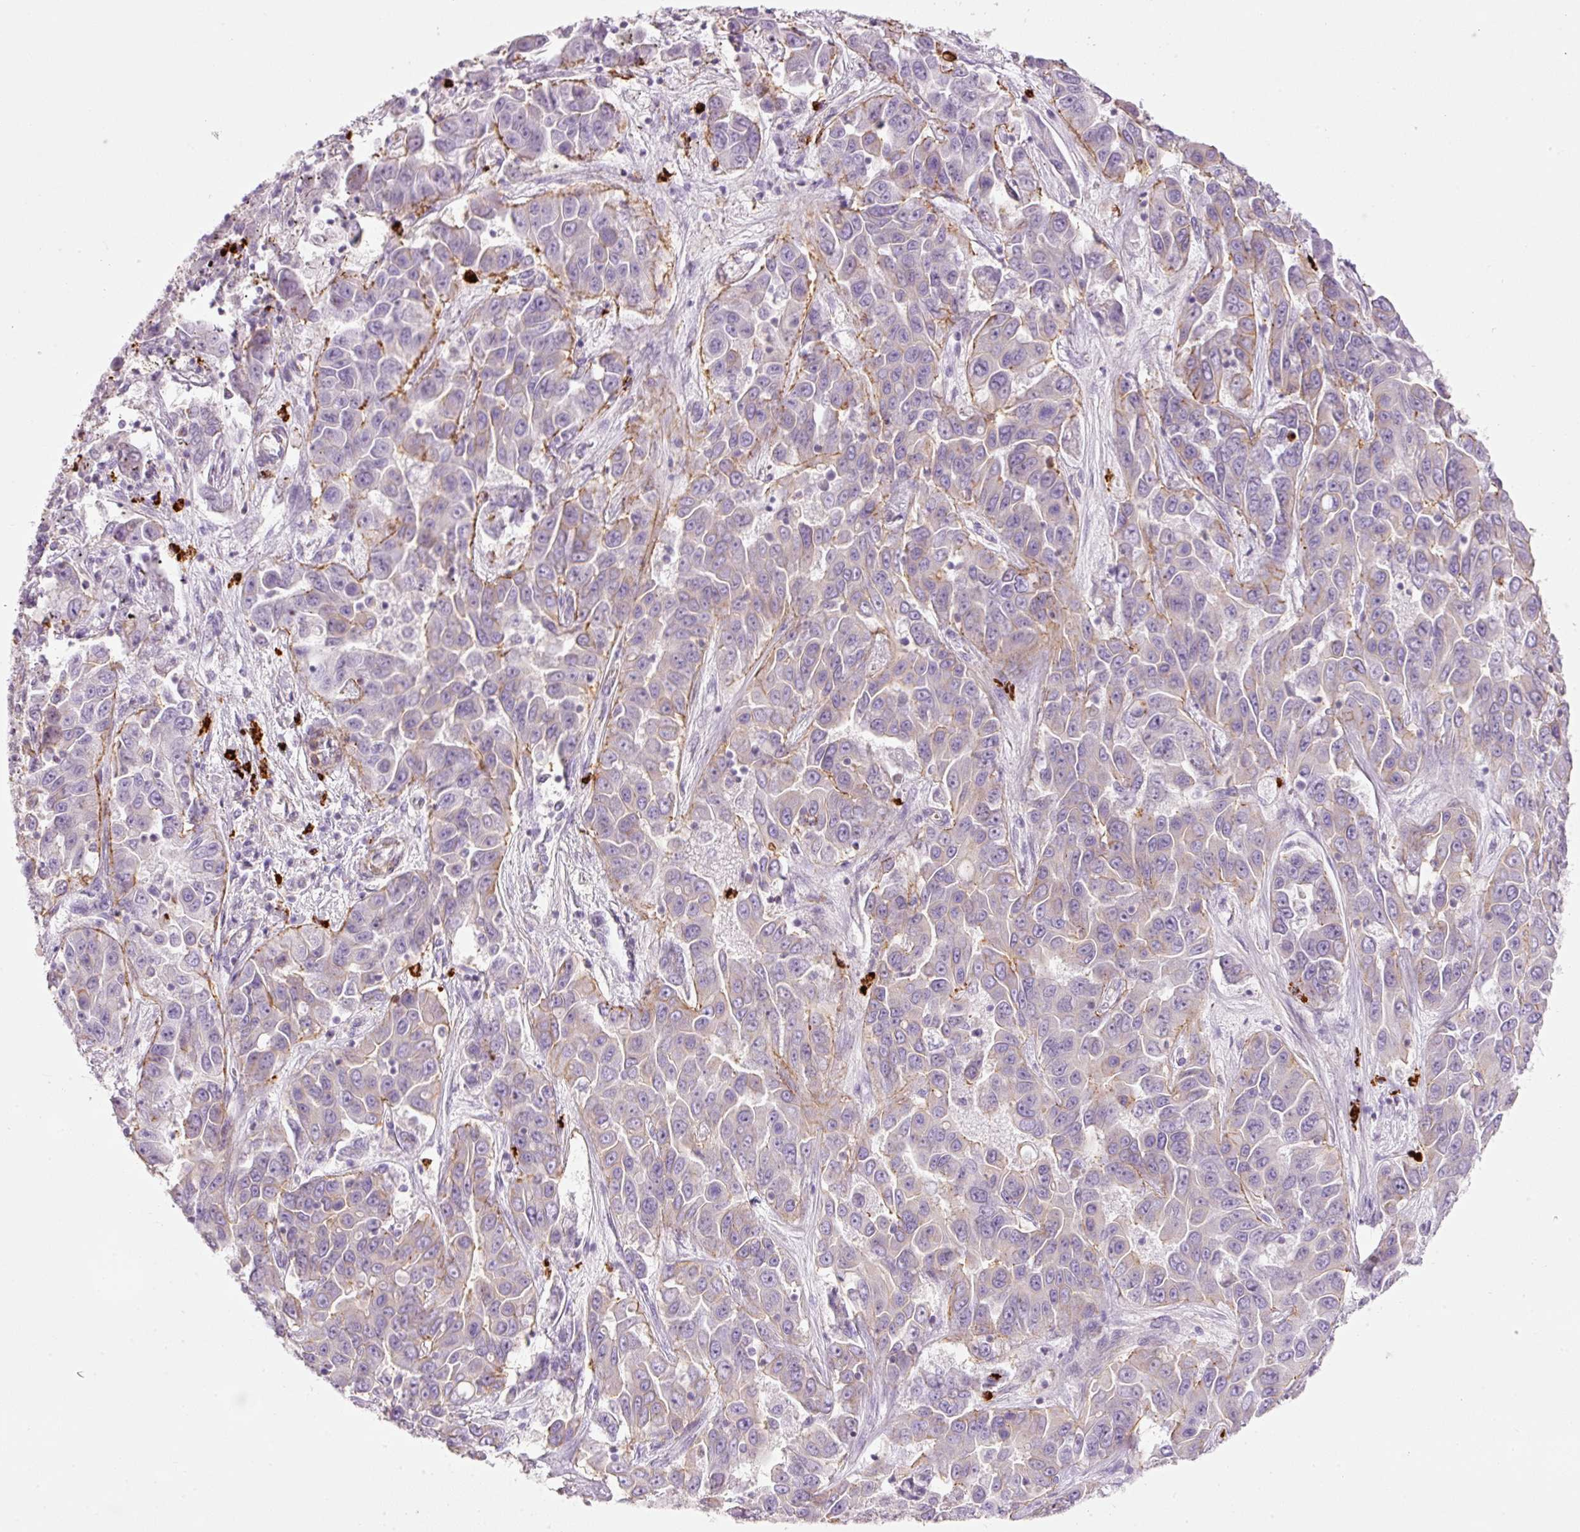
{"staining": {"intensity": "negative", "quantity": "none", "location": "none"}, "tissue": "liver cancer", "cell_type": "Tumor cells", "image_type": "cancer", "snomed": [{"axis": "morphology", "description": "Cholangiocarcinoma"}, {"axis": "topography", "description": "Liver"}], "caption": "IHC histopathology image of human liver cholangiocarcinoma stained for a protein (brown), which shows no positivity in tumor cells.", "gene": "MAP3K3", "patient": {"sex": "female", "age": 52}}